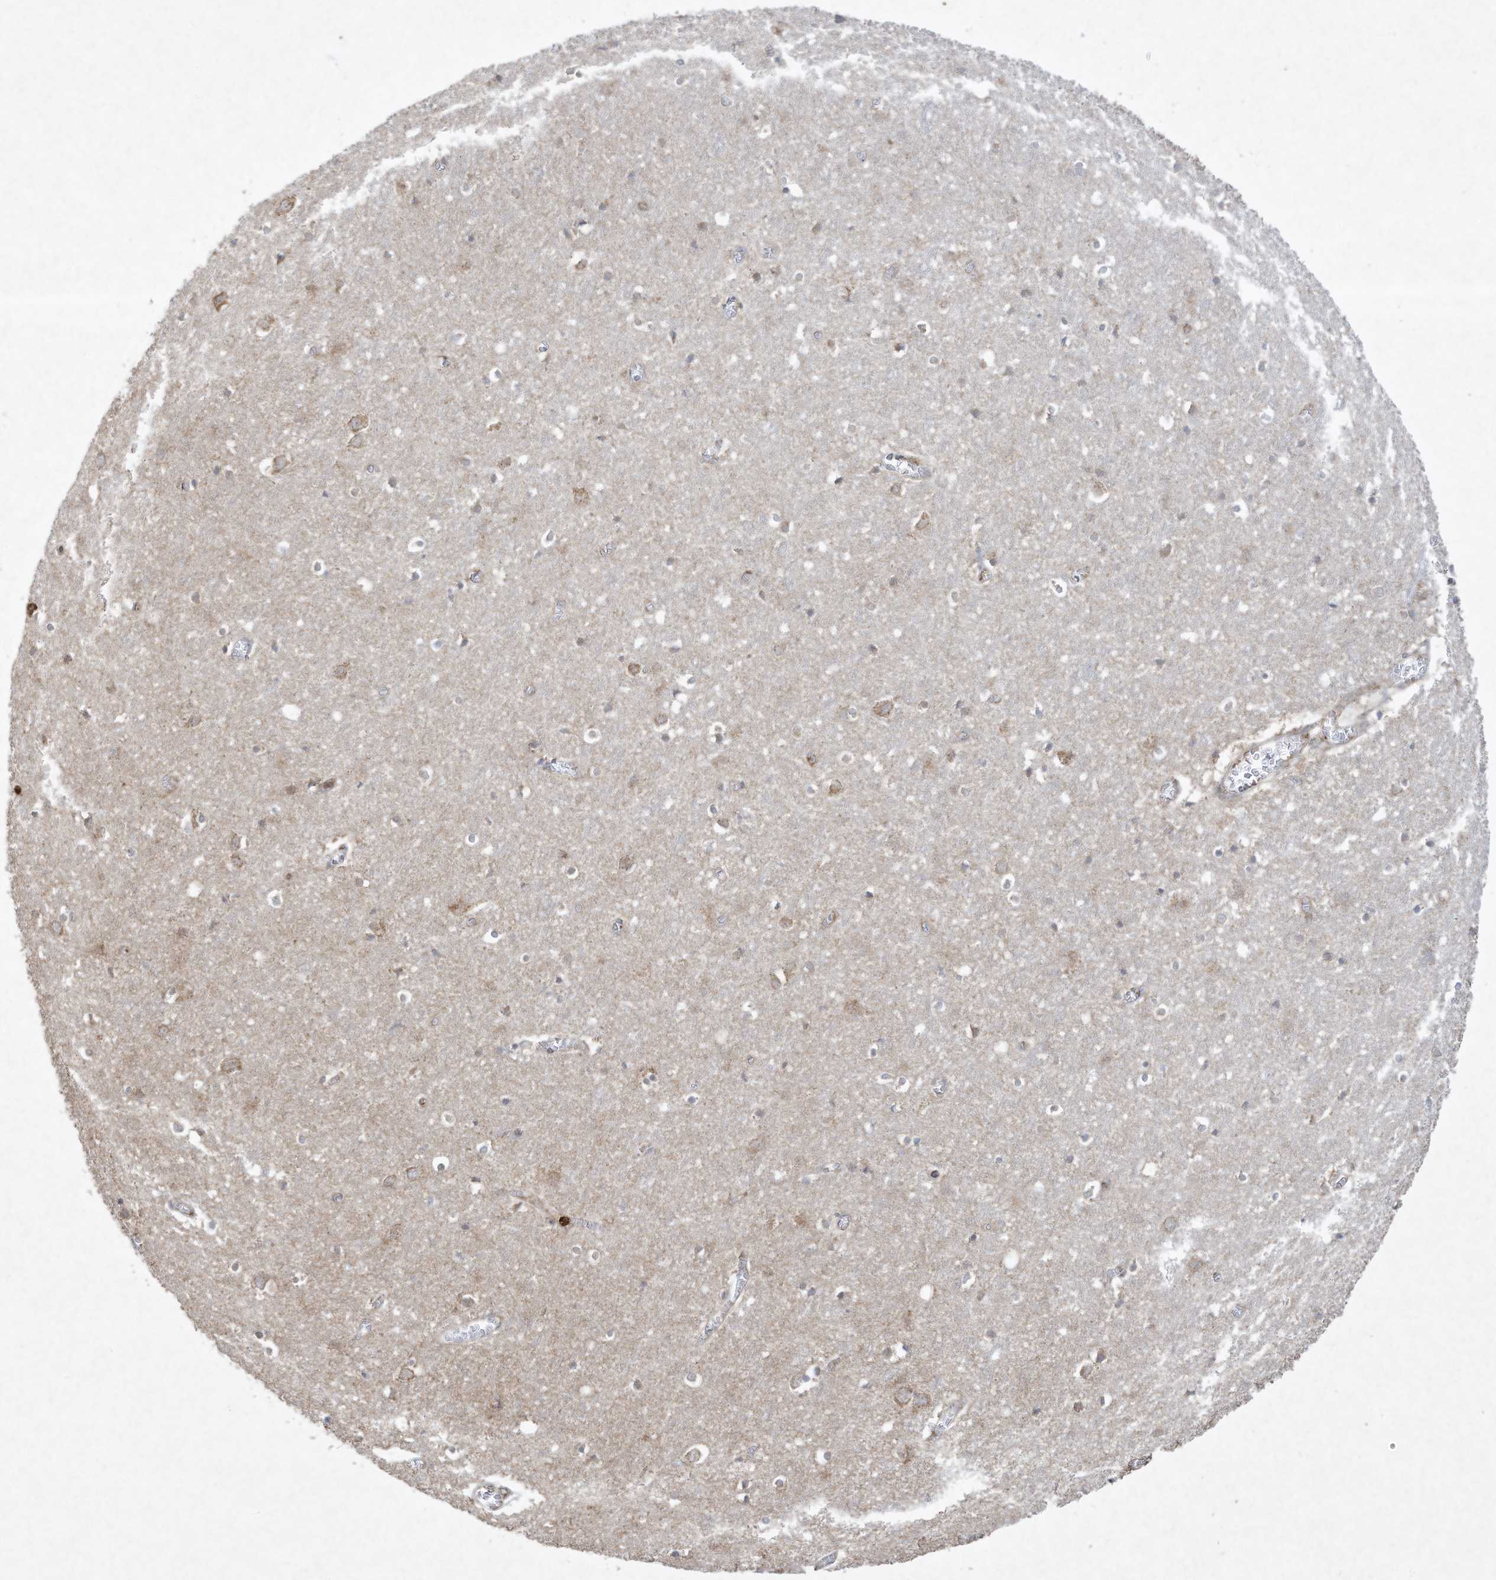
{"staining": {"intensity": "weak", "quantity": ">75%", "location": "cytoplasmic/membranous"}, "tissue": "cerebral cortex", "cell_type": "Endothelial cells", "image_type": "normal", "snomed": [{"axis": "morphology", "description": "Normal tissue, NOS"}, {"axis": "topography", "description": "Cerebral cortex"}], "caption": "This photomicrograph demonstrates unremarkable cerebral cortex stained with immunohistochemistry (IHC) to label a protein in brown. The cytoplasmic/membranous of endothelial cells show weak positivity for the protein. Nuclei are counter-stained blue.", "gene": "CHRNA4", "patient": {"sex": "female", "age": 64}}